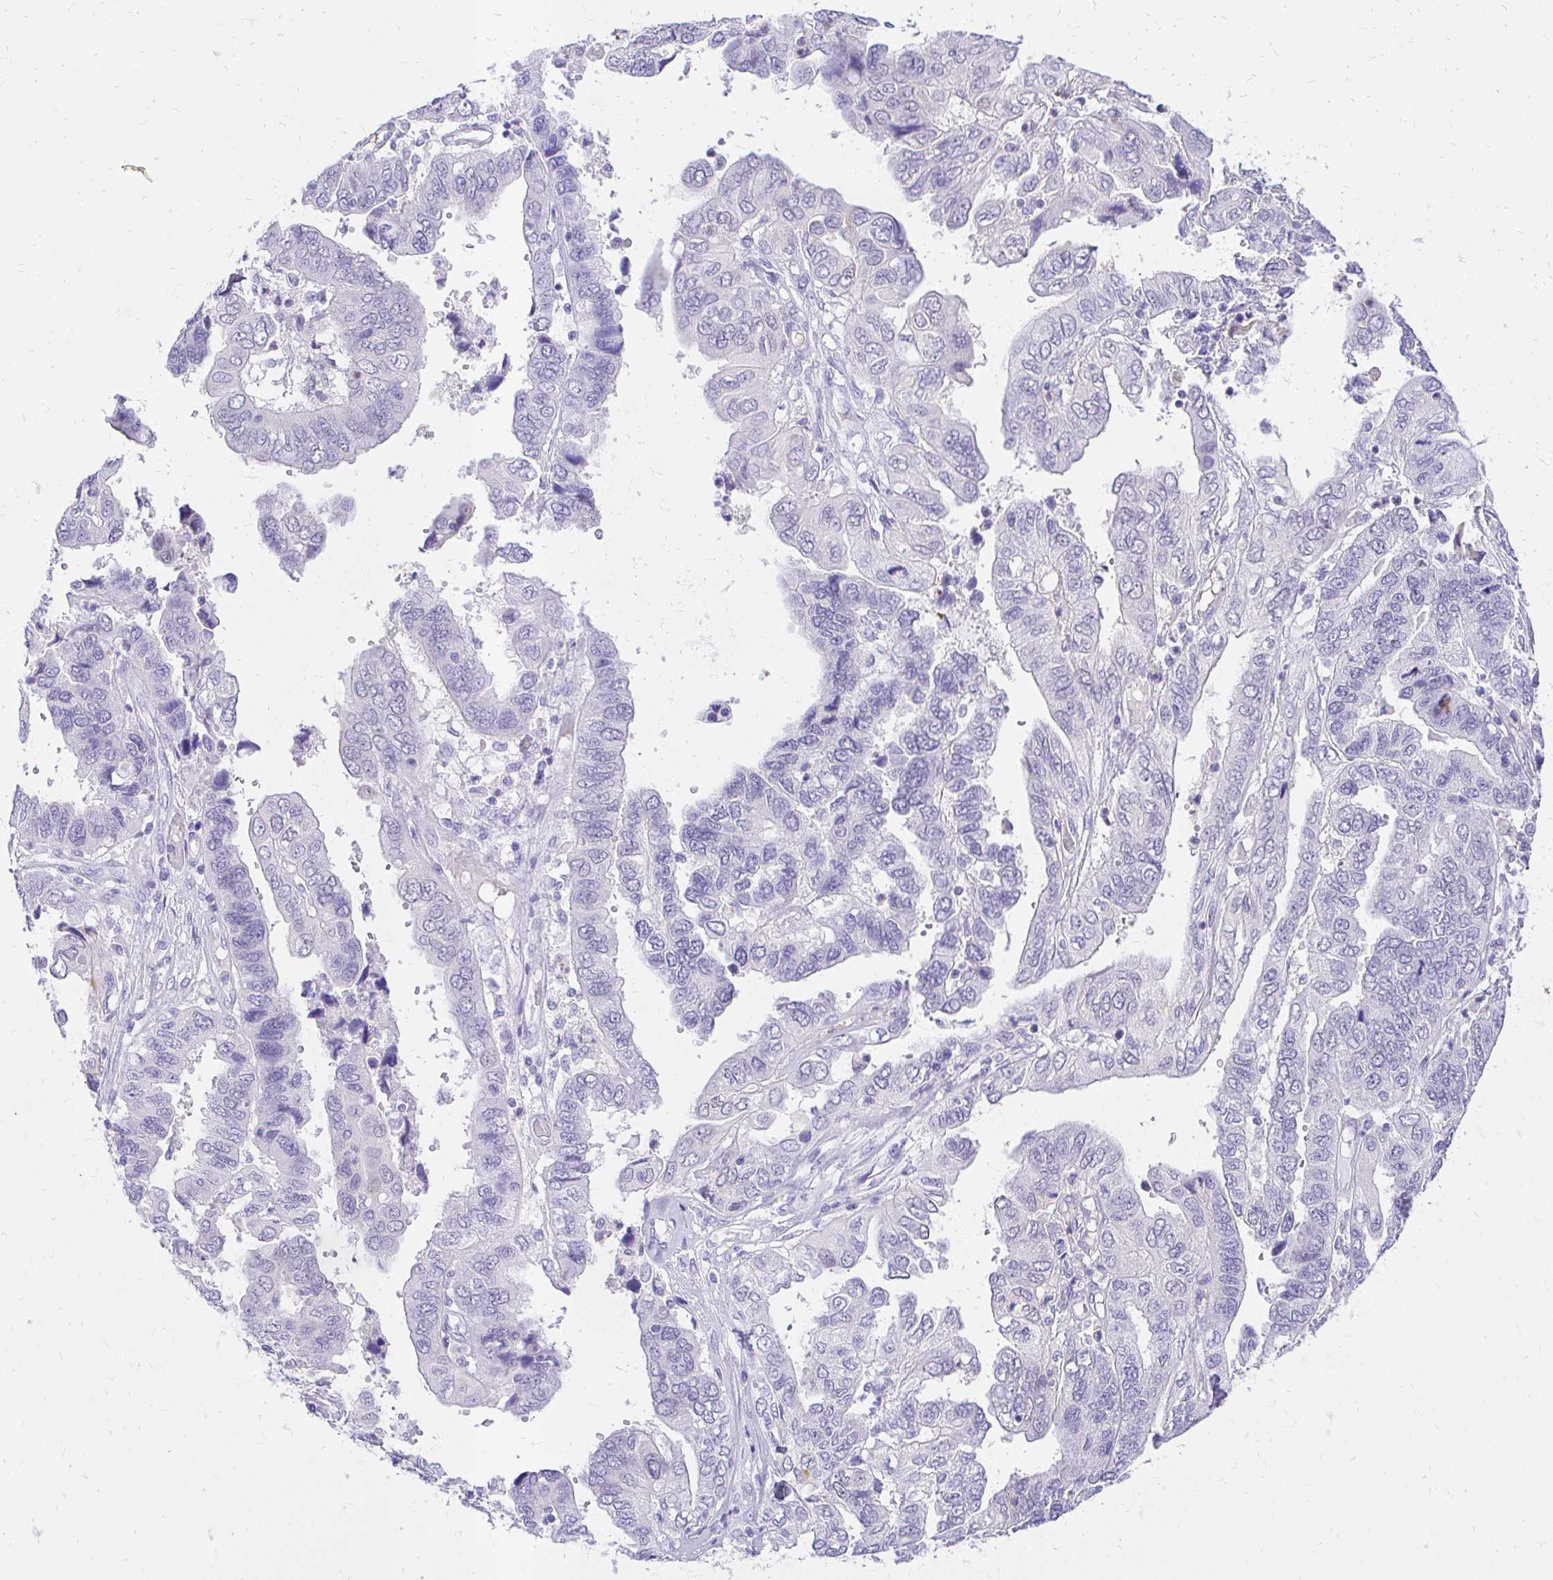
{"staining": {"intensity": "negative", "quantity": "none", "location": "none"}, "tissue": "ovarian cancer", "cell_type": "Tumor cells", "image_type": "cancer", "snomed": [{"axis": "morphology", "description": "Cystadenocarcinoma, serous, NOS"}, {"axis": "topography", "description": "Ovary"}], "caption": "Tumor cells are negative for protein expression in human ovarian cancer (serous cystadenocarcinoma).", "gene": "FATE1", "patient": {"sex": "female", "age": 79}}